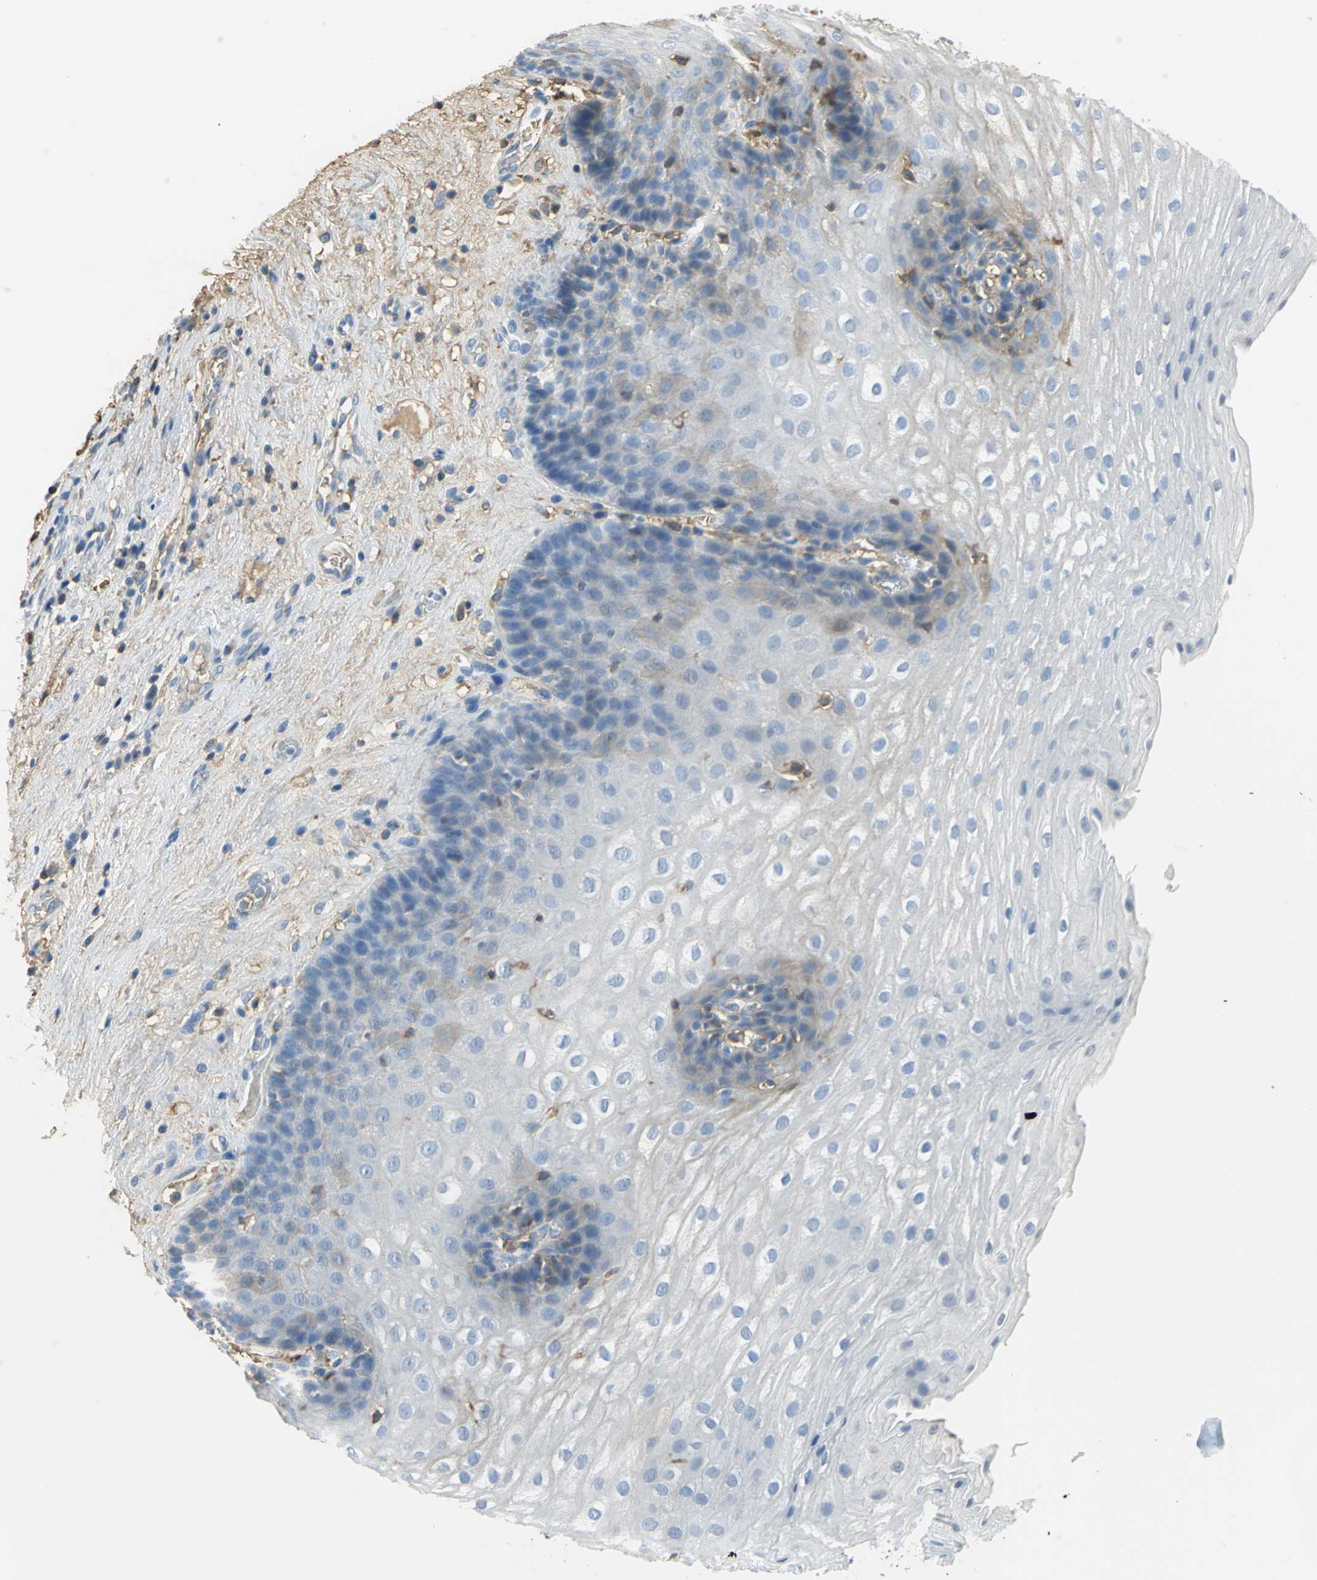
{"staining": {"intensity": "moderate", "quantity": "<25%", "location": "cytoplasmic/membranous"}, "tissue": "esophagus", "cell_type": "Squamous epithelial cells", "image_type": "normal", "snomed": [{"axis": "morphology", "description": "Normal tissue, NOS"}, {"axis": "topography", "description": "Esophagus"}], "caption": "The image reveals immunohistochemical staining of unremarkable esophagus. There is moderate cytoplasmic/membranous positivity is appreciated in approximately <25% of squamous epithelial cells. (IHC, brightfield microscopy, high magnification).", "gene": "GYG2", "patient": {"sex": "male", "age": 48}}